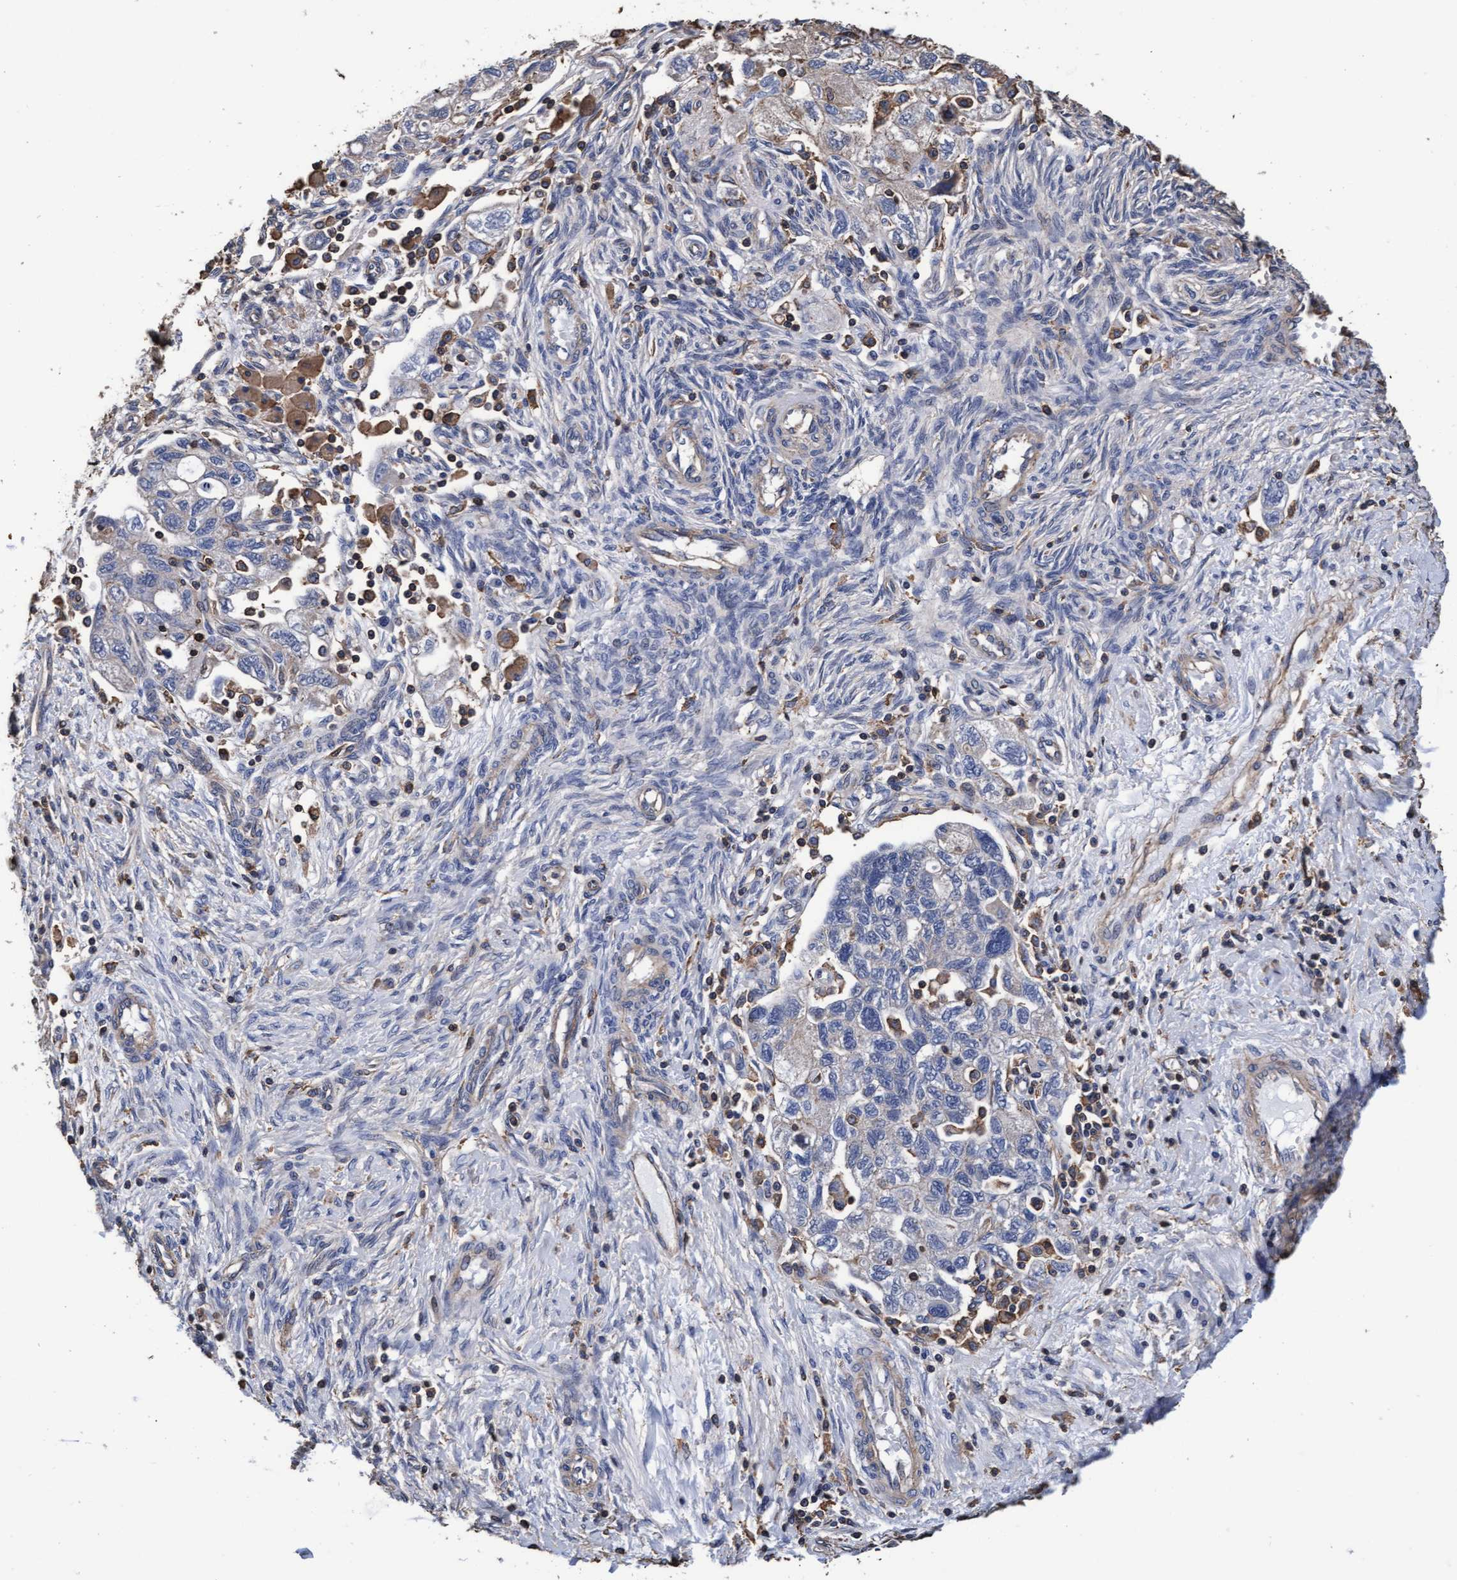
{"staining": {"intensity": "negative", "quantity": "none", "location": "none"}, "tissue": "ovarian cancer", "cell_type": "Tumor cells", "image_type": "cancer", "snomed": [{"axis": "morphology", "description": "Carcinoma, NOS"}, {"axis": "morphology", "description": "Cystadenocarcinoma, serous, NOS"}, {"axis": "topography", "description": "Ovary"}], "caption": "High magnification brightfield microscopy of ovarian carcinoma stained with DAB (3,3'-diaminobenzidine) (brown) and counterstained with hematoxylin (blue): tumor cells show no significant positivity.", "gene": "GRHPR", "patient": {"sex": "female", "age": 69}}